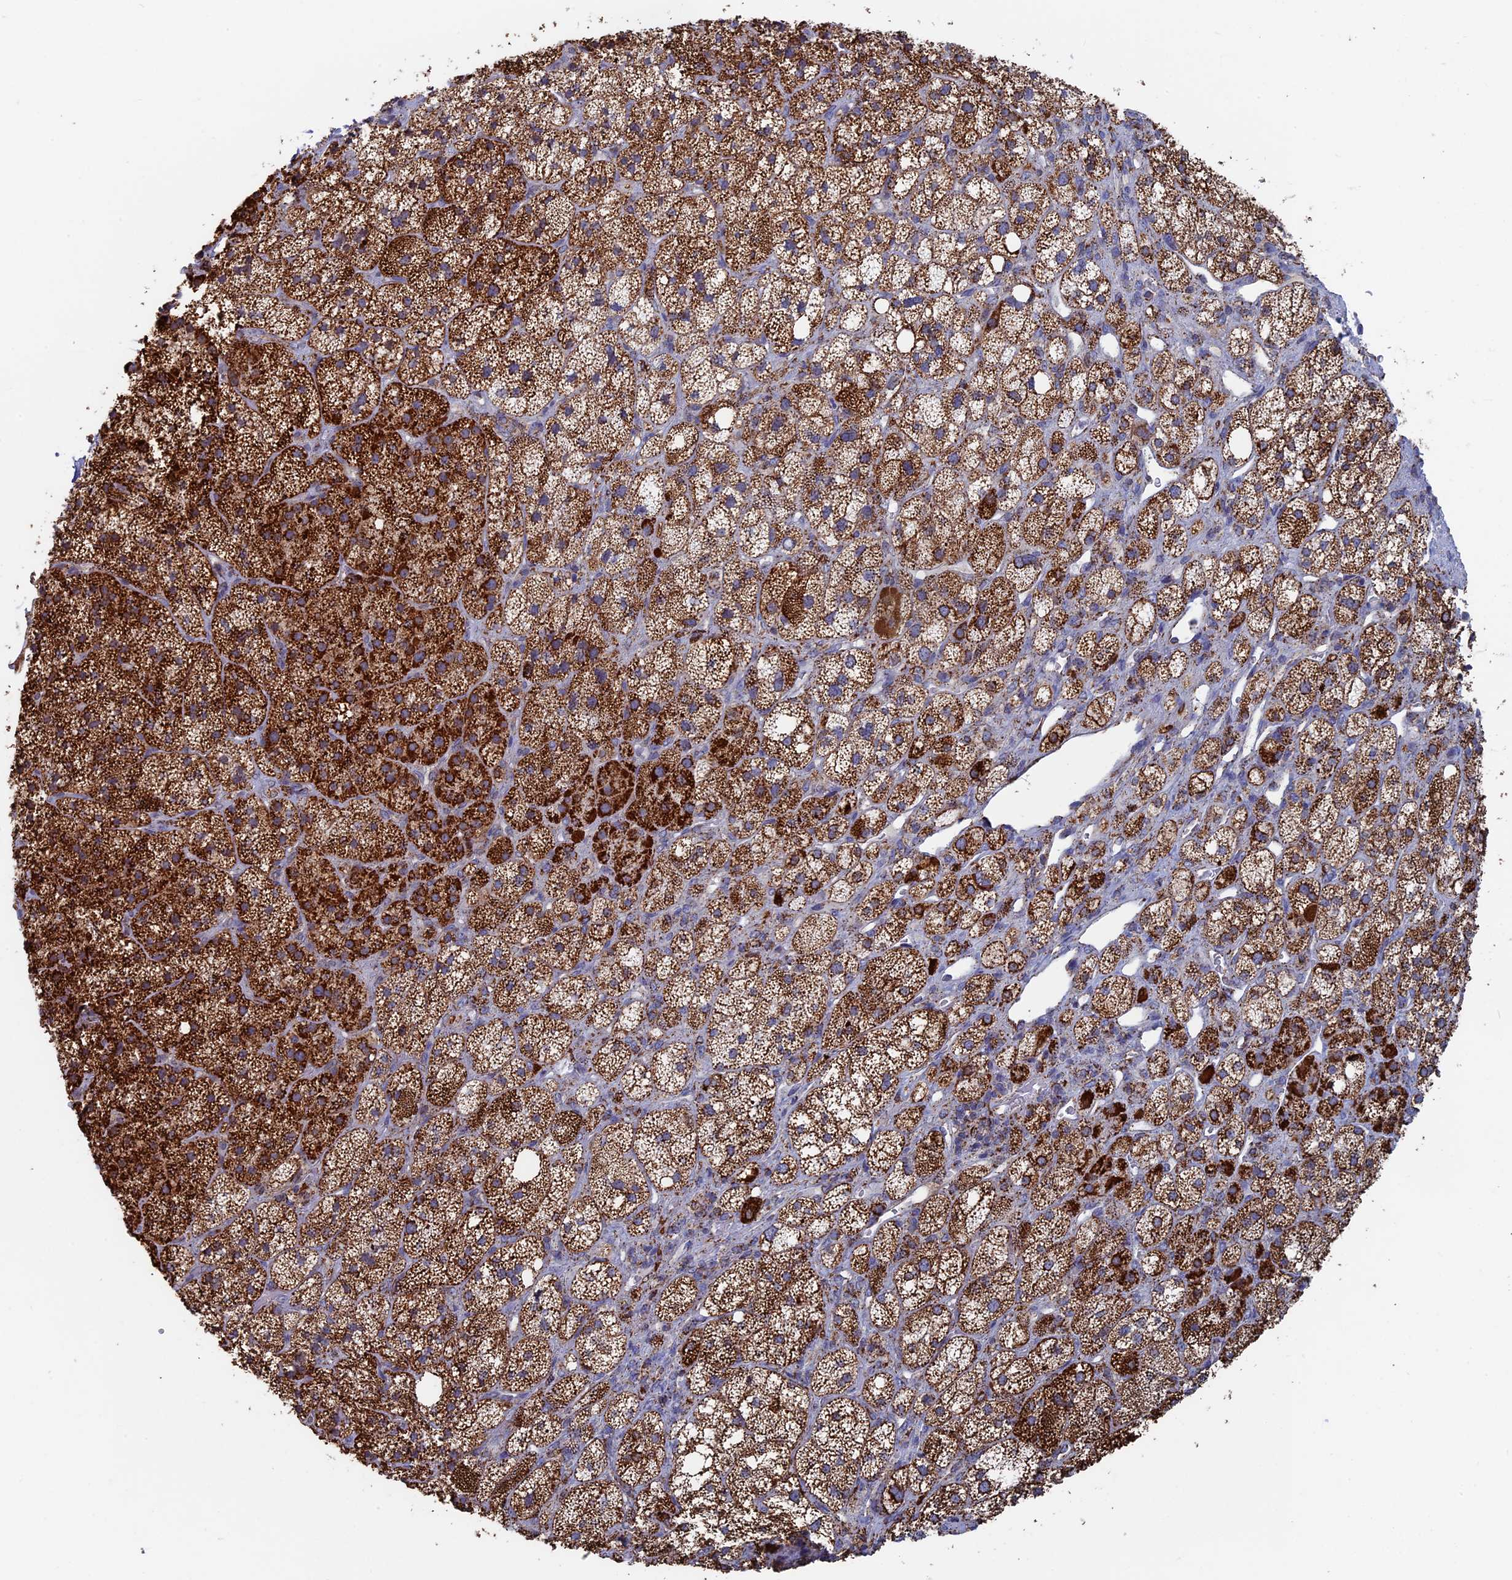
{"staining": {"intensity": "strong", "quantity": ">75%", "location": "cytoplasmic/membranous"}, "tissue": "adrenal gland", "cell_type": "Glandular cells", "image_type": "normal", "snomed": [{"axis": "morphology", "description": "Normal tissue, NOS"}, {"axis": "topography", "description": "Adrenal gland"}], "caption": "Immunohistochemistry photomicrograph of benign adrenal gland: human adrenal gland stained using immunohistochemistry reveals high levels of strong protein expression localized specifically in the cytoplasmic/membranous of glandular cells, appearing as a cytoplasmic/membranous brown color.", "gene": "SEC24D", "patient": {"sex": "male", "age": 61}}